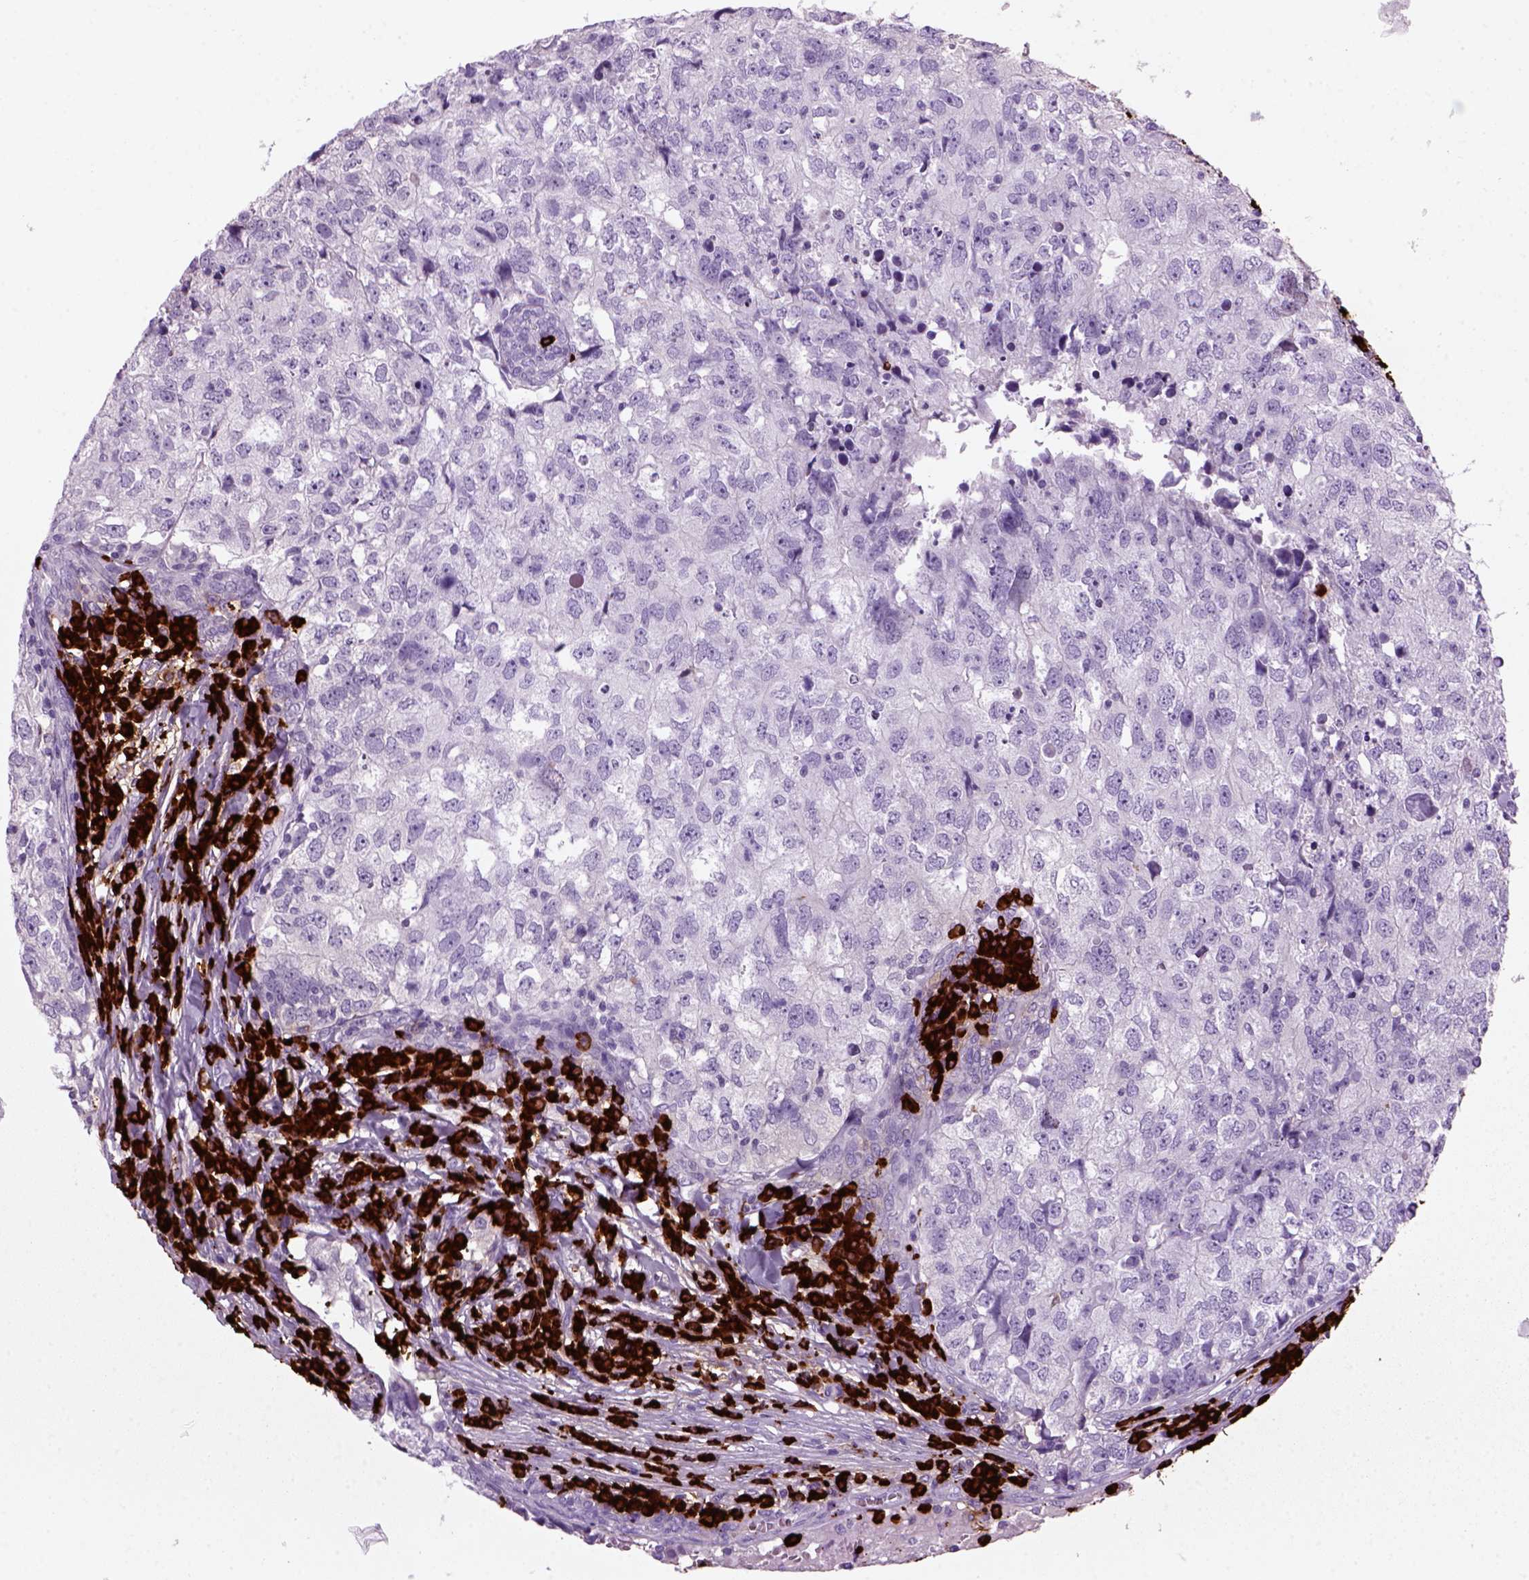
{"staining": {"intensity": "negative", "quantity": "none", "location": "none"}, "tissue": "breast cancer", "cell_type": "Tumor cells", "image_type": "cancer", "snomed": [{"axis": "morphology", "description": "Duct carcinoma"}, {"axis": "topography", "description": "Breast"}], "caption": "Immunohistochemical staining of human infiltrating ductal carcinoma (breast) demonstrates no significant positivity in tumor cells.", "gene": "MZB1", "patient": {"sex": "female", "age": 30}}